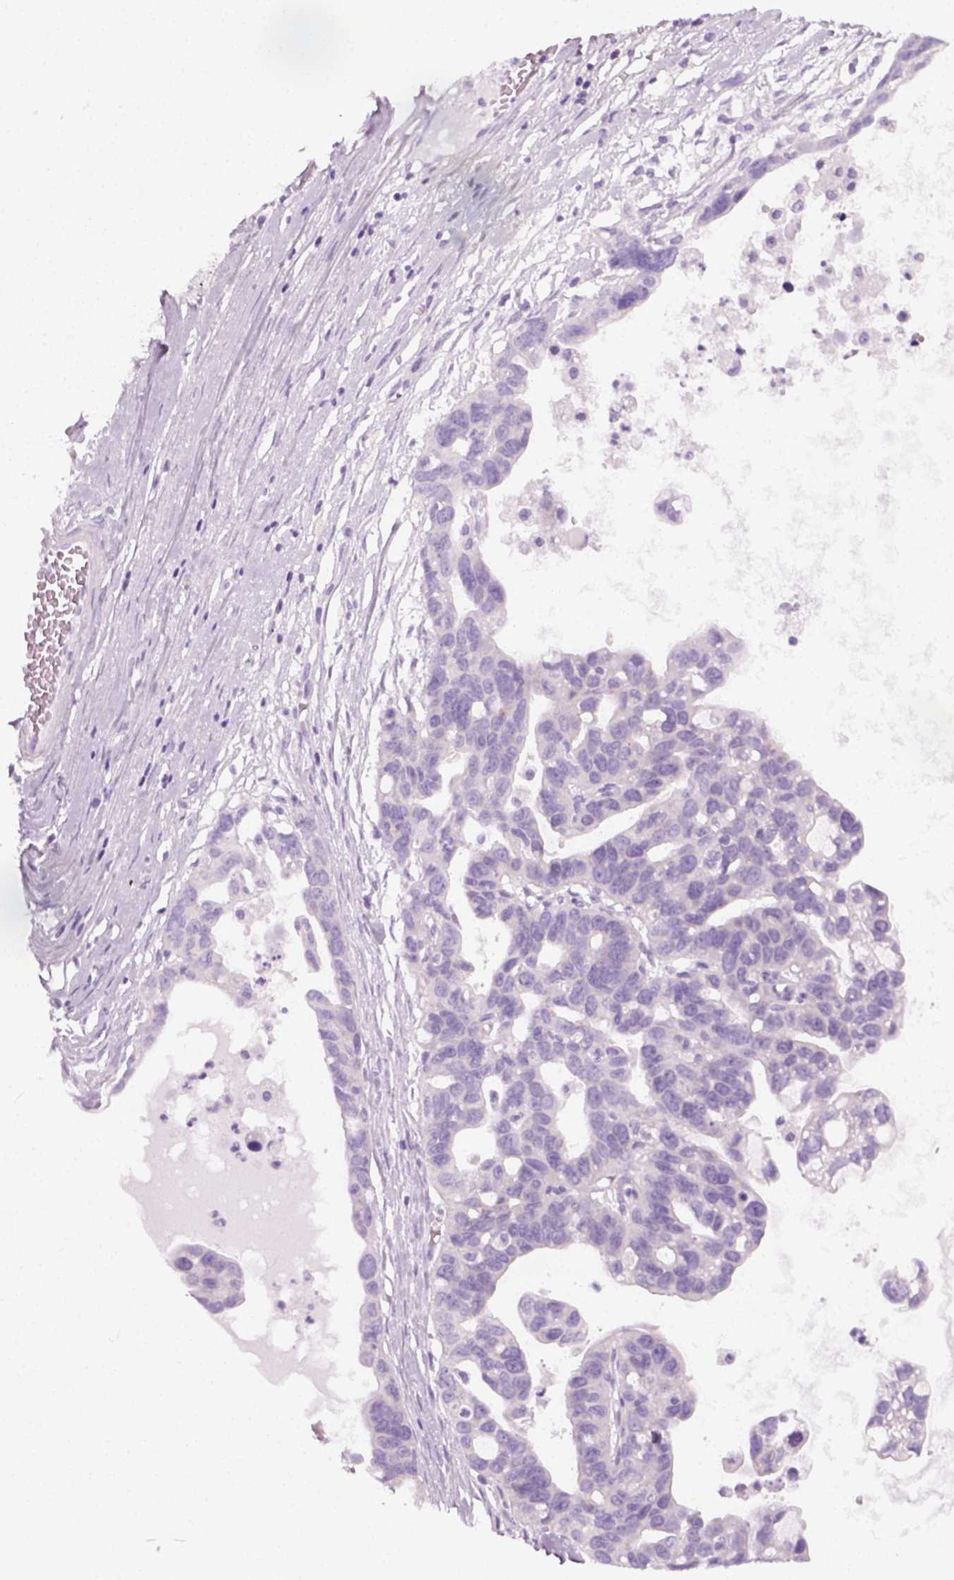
{"staining": {"intensity": "negative", "quantity": "none", "location": "none"}, "tissue": "ovarian cancer", "cell_type": "Tumor cells", "image_type": "cancer", "snomed": [{"axis": "morphology", "description": "Cystadenocarcinoma, serous, NOS"}, {"axis": "topography", "description": "Ovary"}], "caption": "An IHC image of serous cystadenocarcinoma (ovarian) is shown. There is no staining in tumor cells of serous cystadenocarcinoma (ovarian).", "gene": "SLC12A5", "patient": {"sex": "female", "age": 69}}